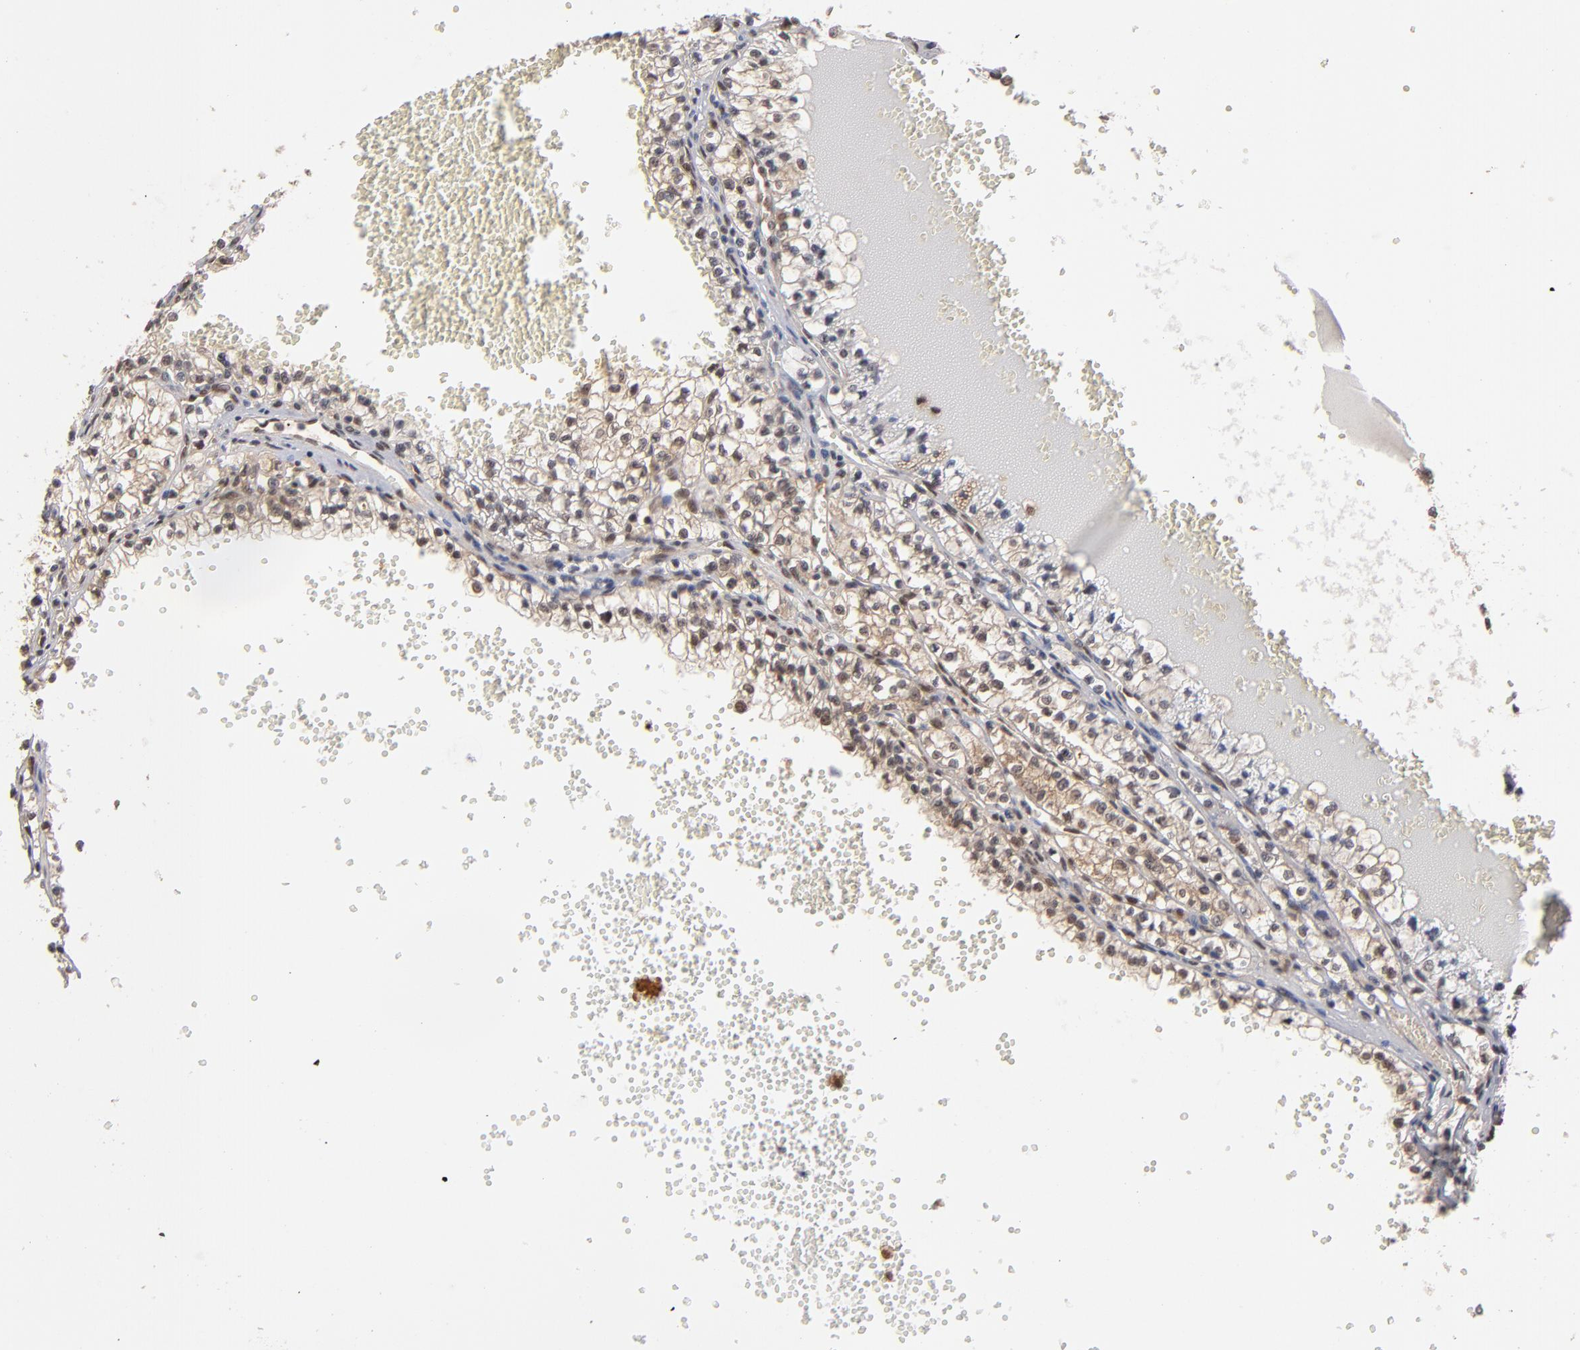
{"staining": {"intensity": "weak", "quantity": "25%-75%", "location": "cytoplasmic/membranous,nuclear"}, "tissue": "renal cancer", "cell_type": "Tumor cells", "image_type": "cancer", "snomed": [{"axis": "morphology", "description": "Adenocarcinoma, NOS"}, {"axis": "topography", "description": "Kidney"}], "caption": "Approximately 25%-75% of tumor cells in adenocarcinoma (renal) display weak cytoplasmic/membranous and nuclear protein expression as visualized by brown immunohistochemical staining.", "gene": "HUWE1", "patient": {"sex": "male", "age": 61}}